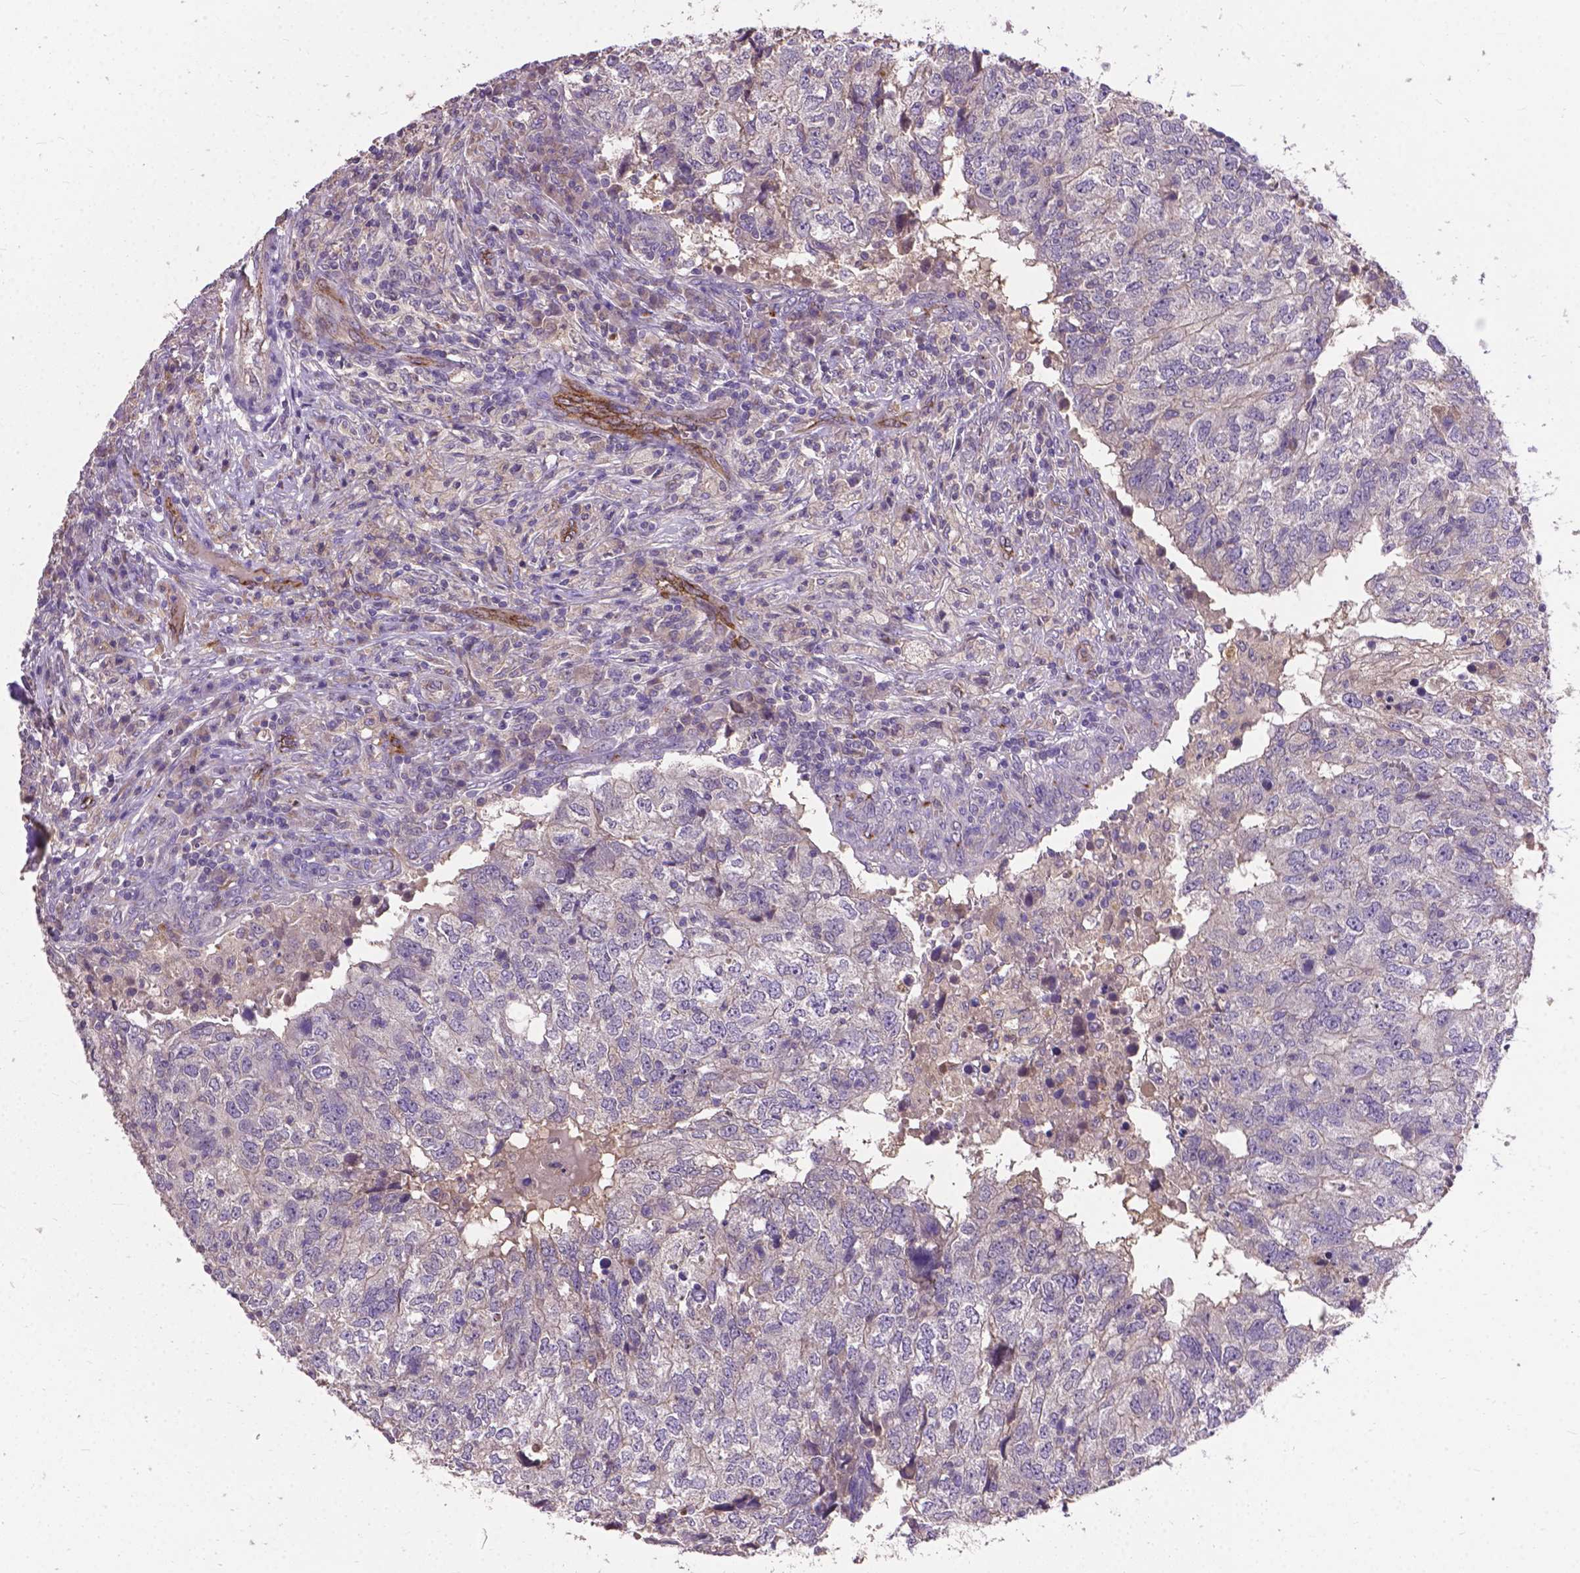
{"staining": {"intensity": "negative", "quantity": "none", "location": "none"}, "tissue": "breast cancer", "cell_type": "Tumor cells", "image_type": "cancer", "snomed": [{"axis": "morphology", "description": "Duct carcinoma"}, {"axis": "topography", "description": "Breast"}], "caption": "IHC of intraductal carcinoma (breast) exhibits no expression in tumor cells.", "gene": "ZNF337", "patient": {"sex": "female", "age": 30}}